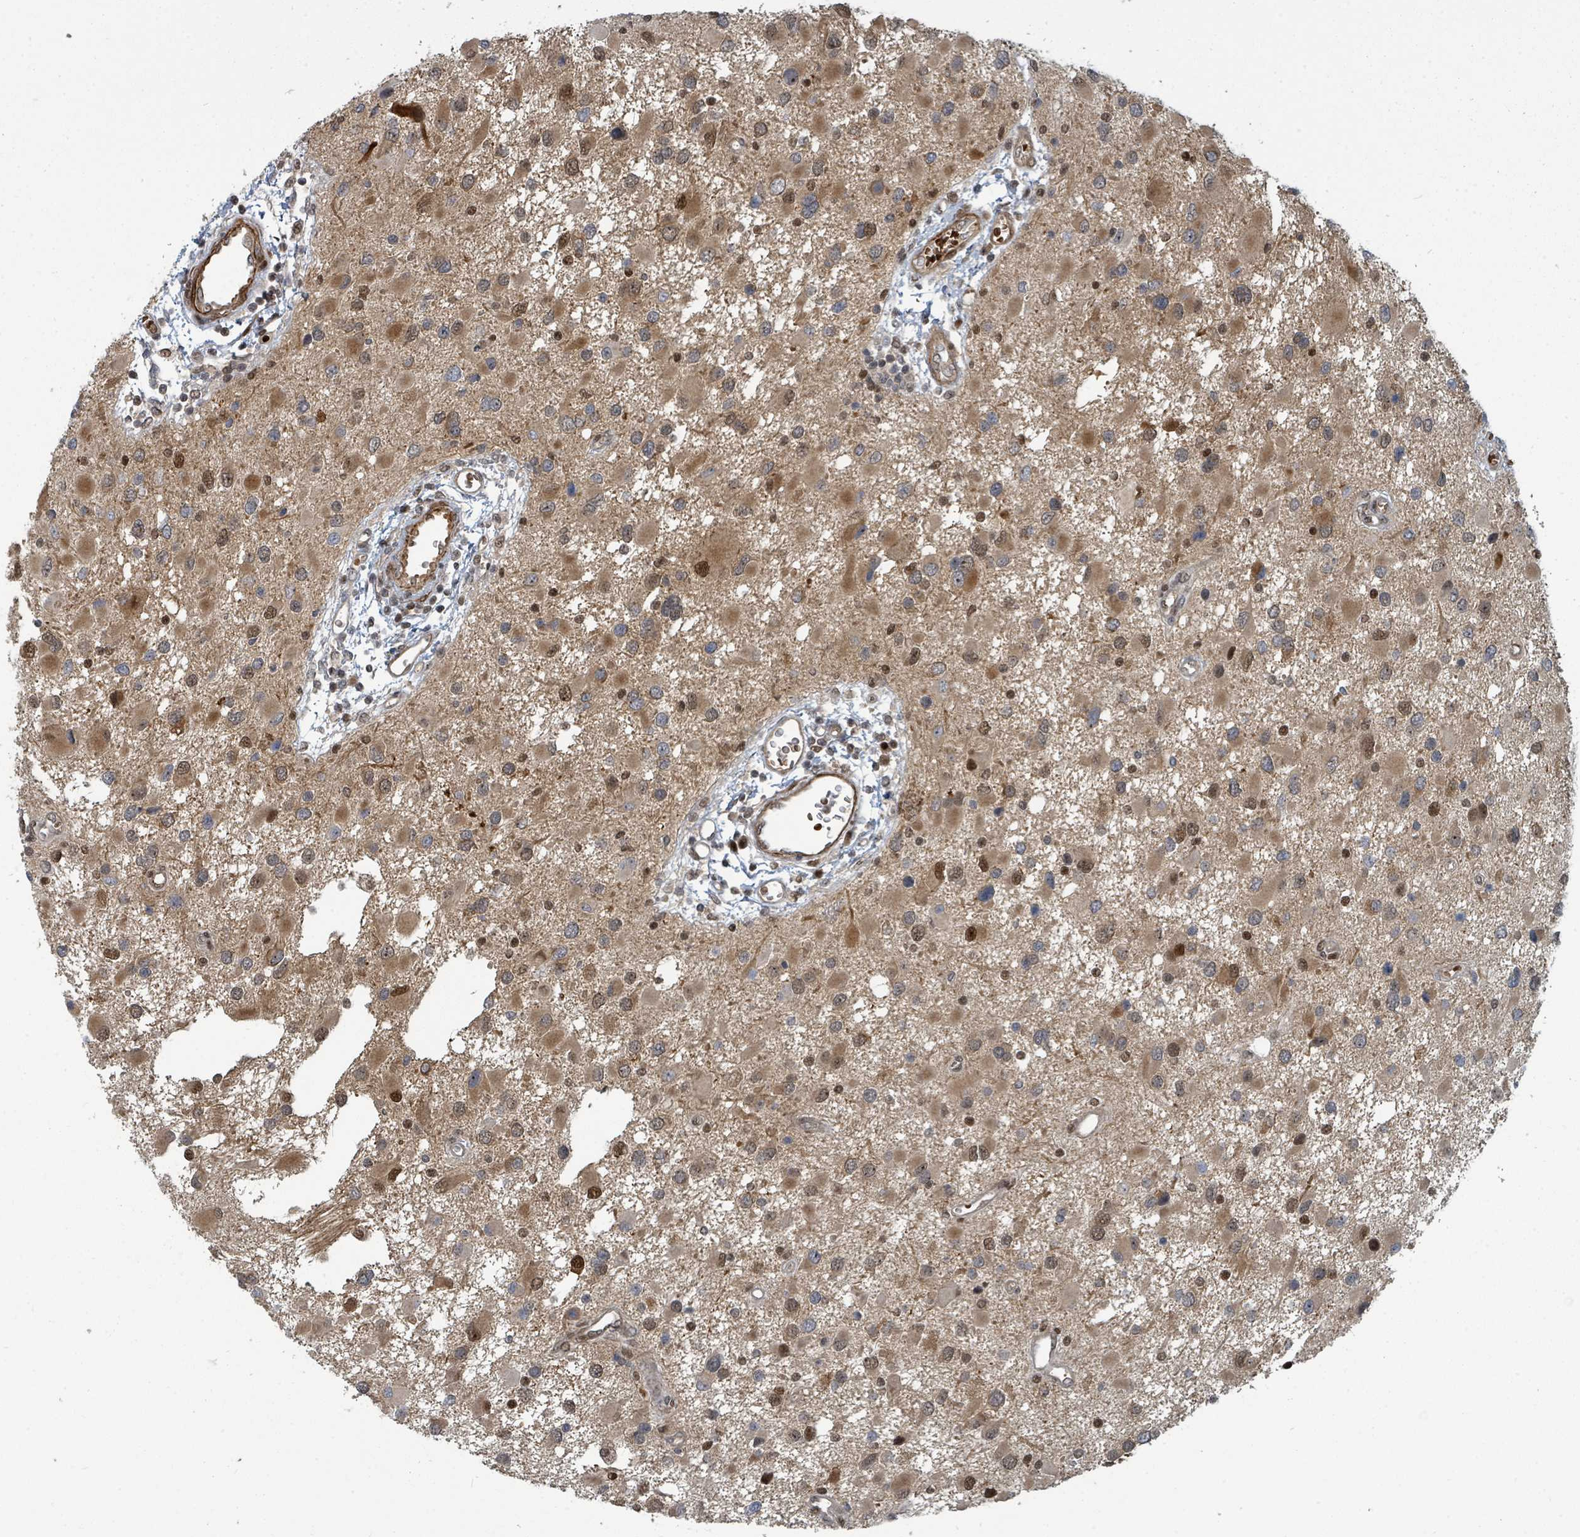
{"staining": {"intensity": "moderate", "quantity": "25%-75%", "location": "cytoplasmic/membranous,nuclear"}, "tissue": "glioma", "cell_type": "Tumor cells", "image_type": "cancer", "snomed": [{"axis": "morphology", "description": "Glioma, malignant, High grade"}, {"axis": "topography", "description": "Brain"}], "caption": "High-power microscopy captured an immunohistochemistry micrograph of high-grade glioma (malignant), revealing moderate cytoplasmic/membranous and nuclear positivity in approximately 25%-75% of tumor cells.", "gene": "TRDMT1", "patient": {"sex": "male", "age": 53}}